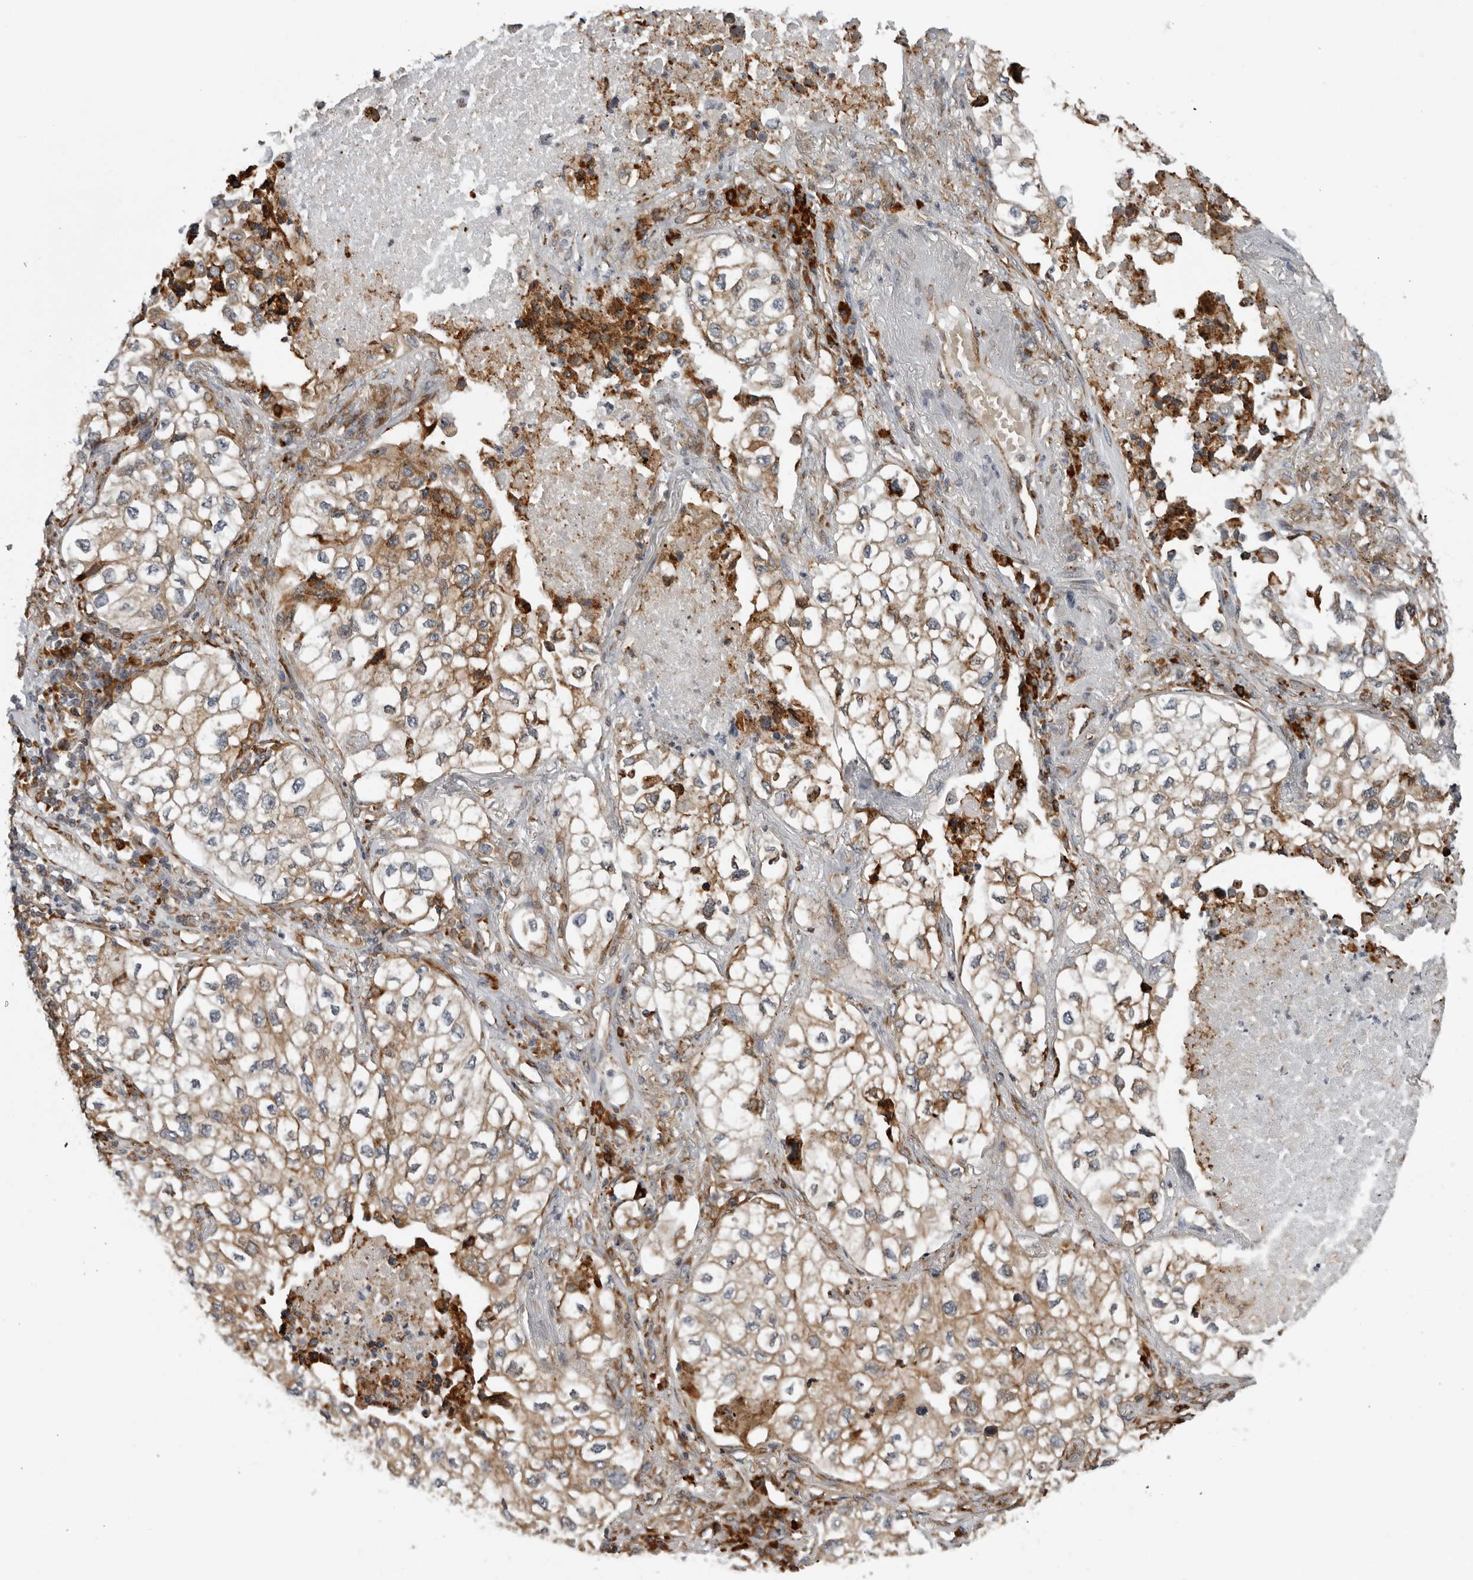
{"staining": {"intensity": "moderate", "quantity": ">75%", "location": "cytoplasmic/membranous"}, "tissue": "lung cancer", "cell_type": "Tumor cells", "image_type": "cancer", "snomed": [{"axis": "morphology", "description": "Adenocarcinoma, NOS"}, {"axis": "topography", "description": "Lung"}], "caption": "Protein expression by immunohistochemistry (IHC) shows moderate cytoplasmic/membranous staining in approximately >75% of tumor cells in lung cancer (adenocarcinoma).", "gene": "ALPK2", "patient": {"sex": "male", "age": 63}}